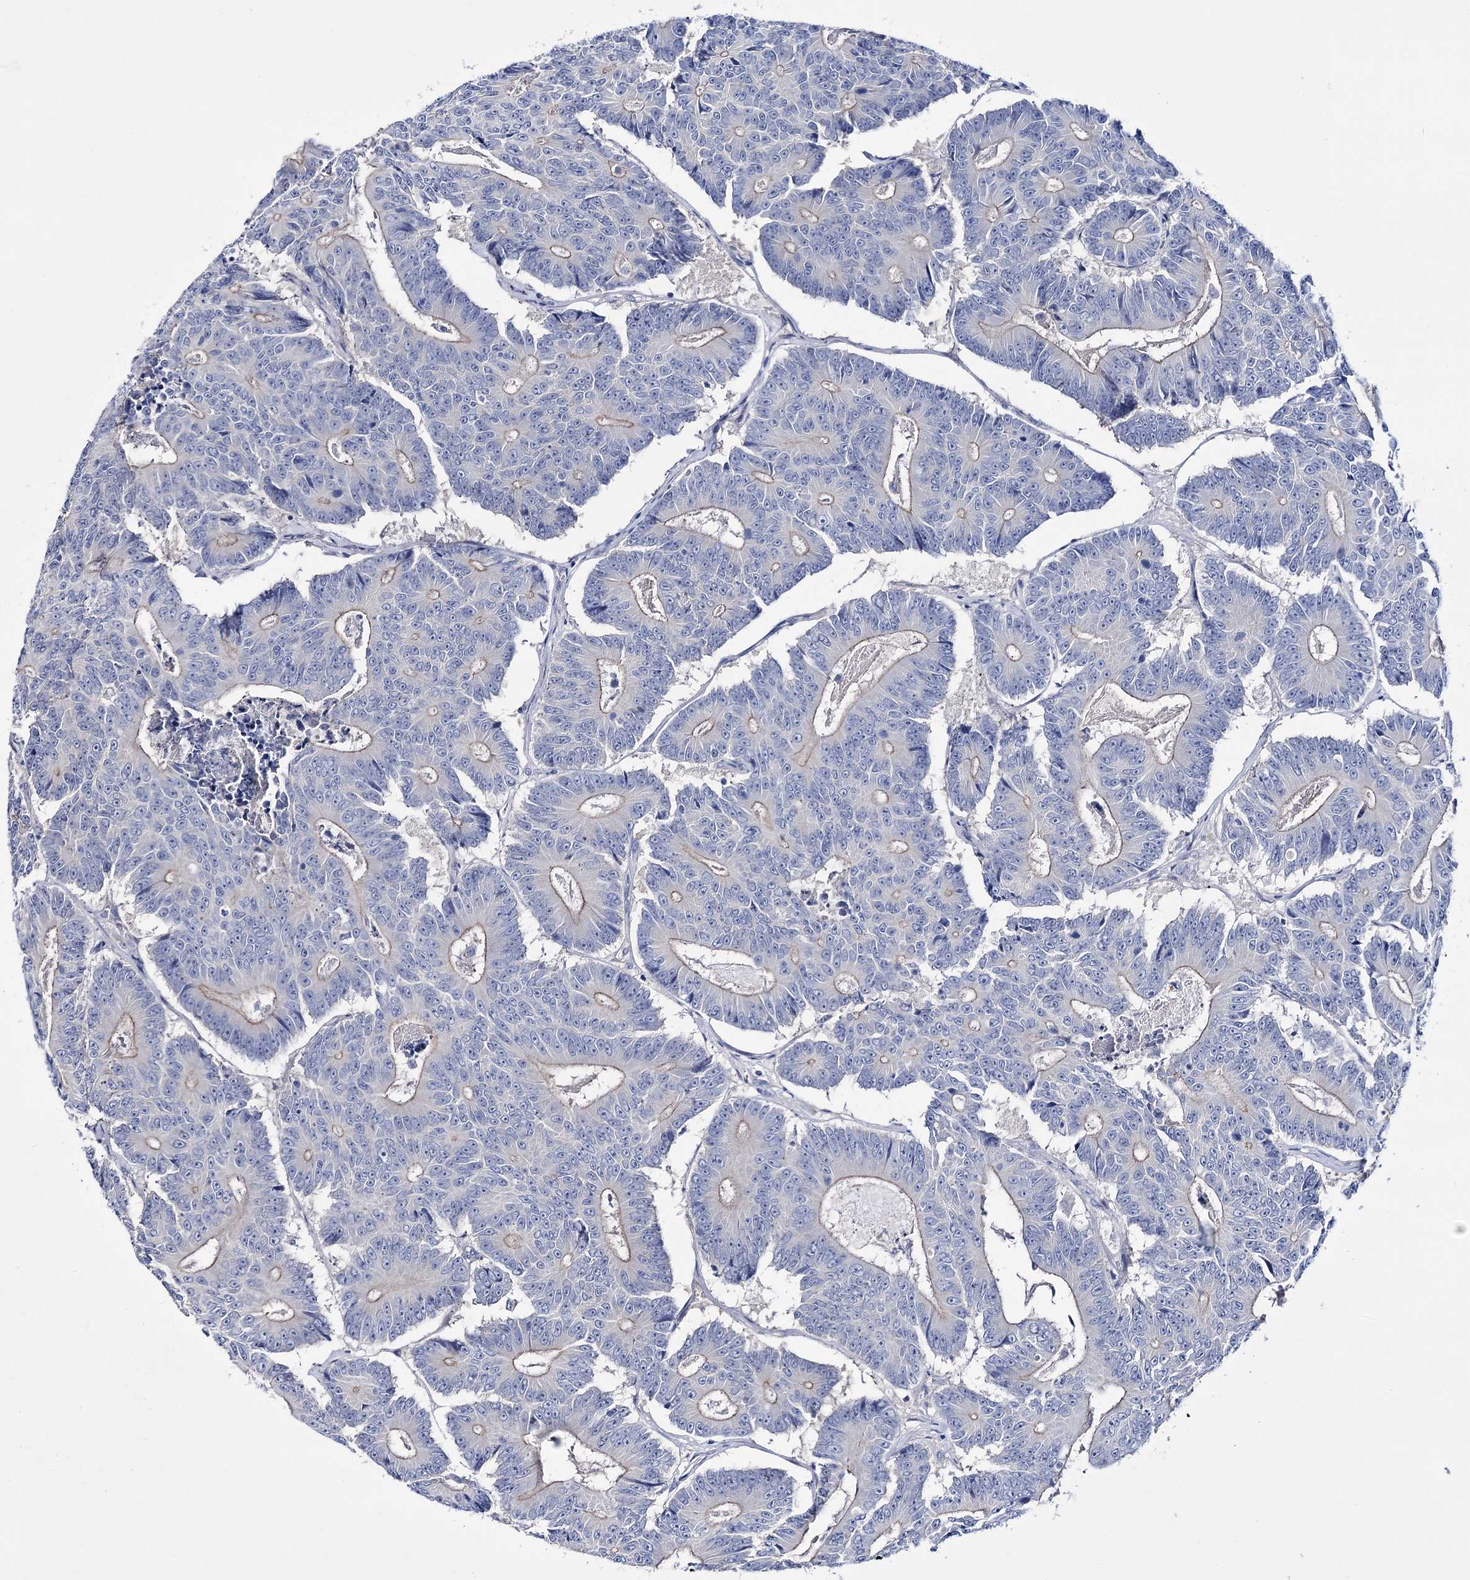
{"staining": {"intensity": "negative", "quantity": "none", "location": "none"}, "tissue": "colorectal cancer", "cell_type": "Tumor cells", "image_type": "cancer", "snomed": [{"axis": "morphology", "description": "Adenocarcinoma, NOS"}, {"axis": "topography", "description": "Colon"}], "caption": "A histopathology image of human adenocarcinoma (colorectal) is negative for staining in tumor cells.", "gene": "LRRC34", "patient": {"sex": "male", "age": 83}}